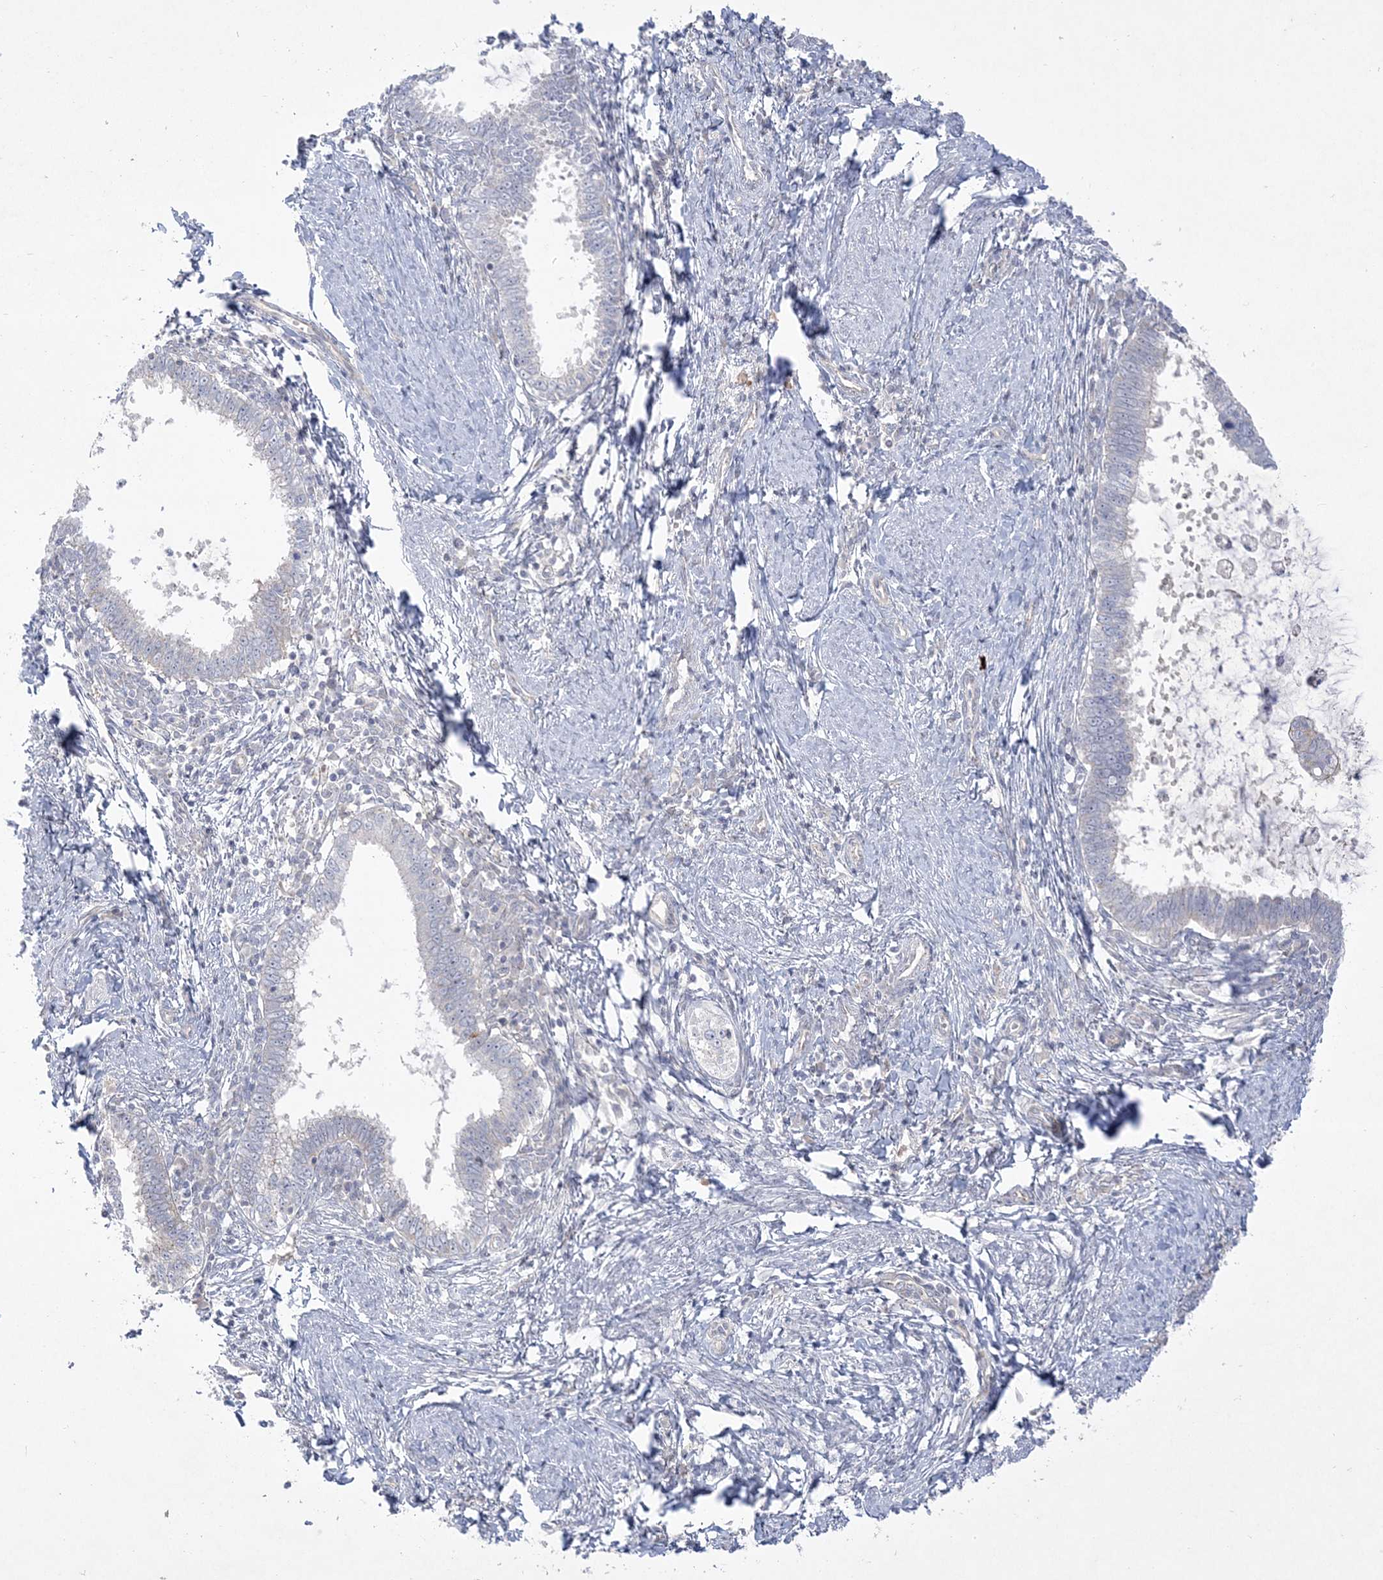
{"staining": {"intensity": "negative", "quantity": "none", "location": "none"}, "tissue": "cervical cancer", "cell_type": "Tumor cells", "image_type": "cancer", "snomed": [{"axis": "morphology", "description": "Adenocarcinoma, NOS"}, {"axis": "topography", "description": "Cervix"}], "caption": "Protein analysis of adenocarcinoma (cervical) exhibits no significant staining in tumor cells. The staining was performed using DAB (3,3'-diaminobenzidine) to visualize the protein expression in brown, while the nuclei were stained in blue with hematoxylin (Magnification: 20x).", "gene": "ADAMTS12", "patient": {"sex": "female", "age": 36}}